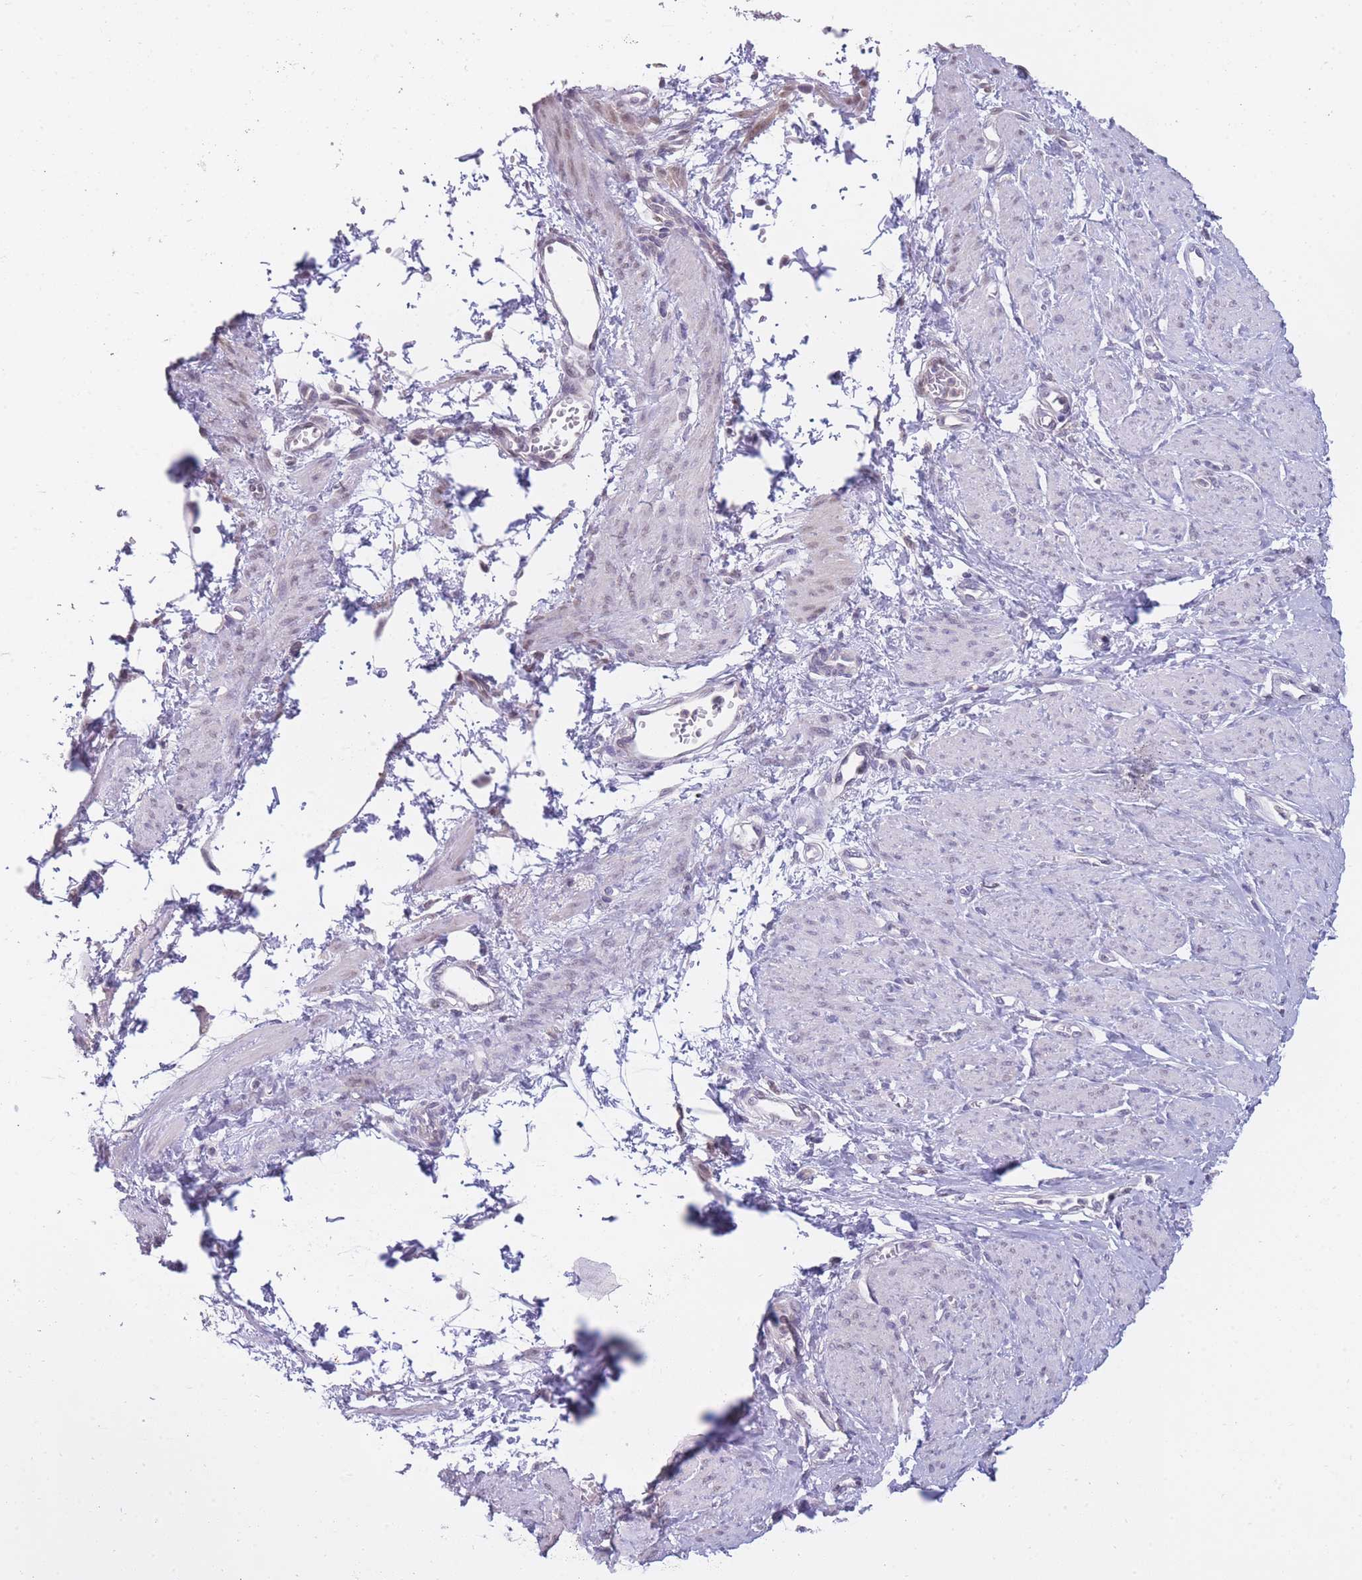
{"staining": {"intensity": "negative", "quantity": "none", "location": "none"}, "tissue": "smooth muscle", "cell_type": "Smooth muscle cells", "image_type": "normal", "snomed": [{"axis": "morphology", "description": "Normal tissue, NOS"}, {"axis": "topography", "description": "Smooth muscle"}, {"axis": "topography", "description": "Uterus"}], "caption": "Micrograph shows no significant protein positivity in smooth muscle cells of unremarkable smooth muscle. (Brightfield microscopy of DAB immunohistochemistry (IHC) at high magnification).", "gene": "GOLGA6L1", "patient": {"sex": "female", "age": 39}}